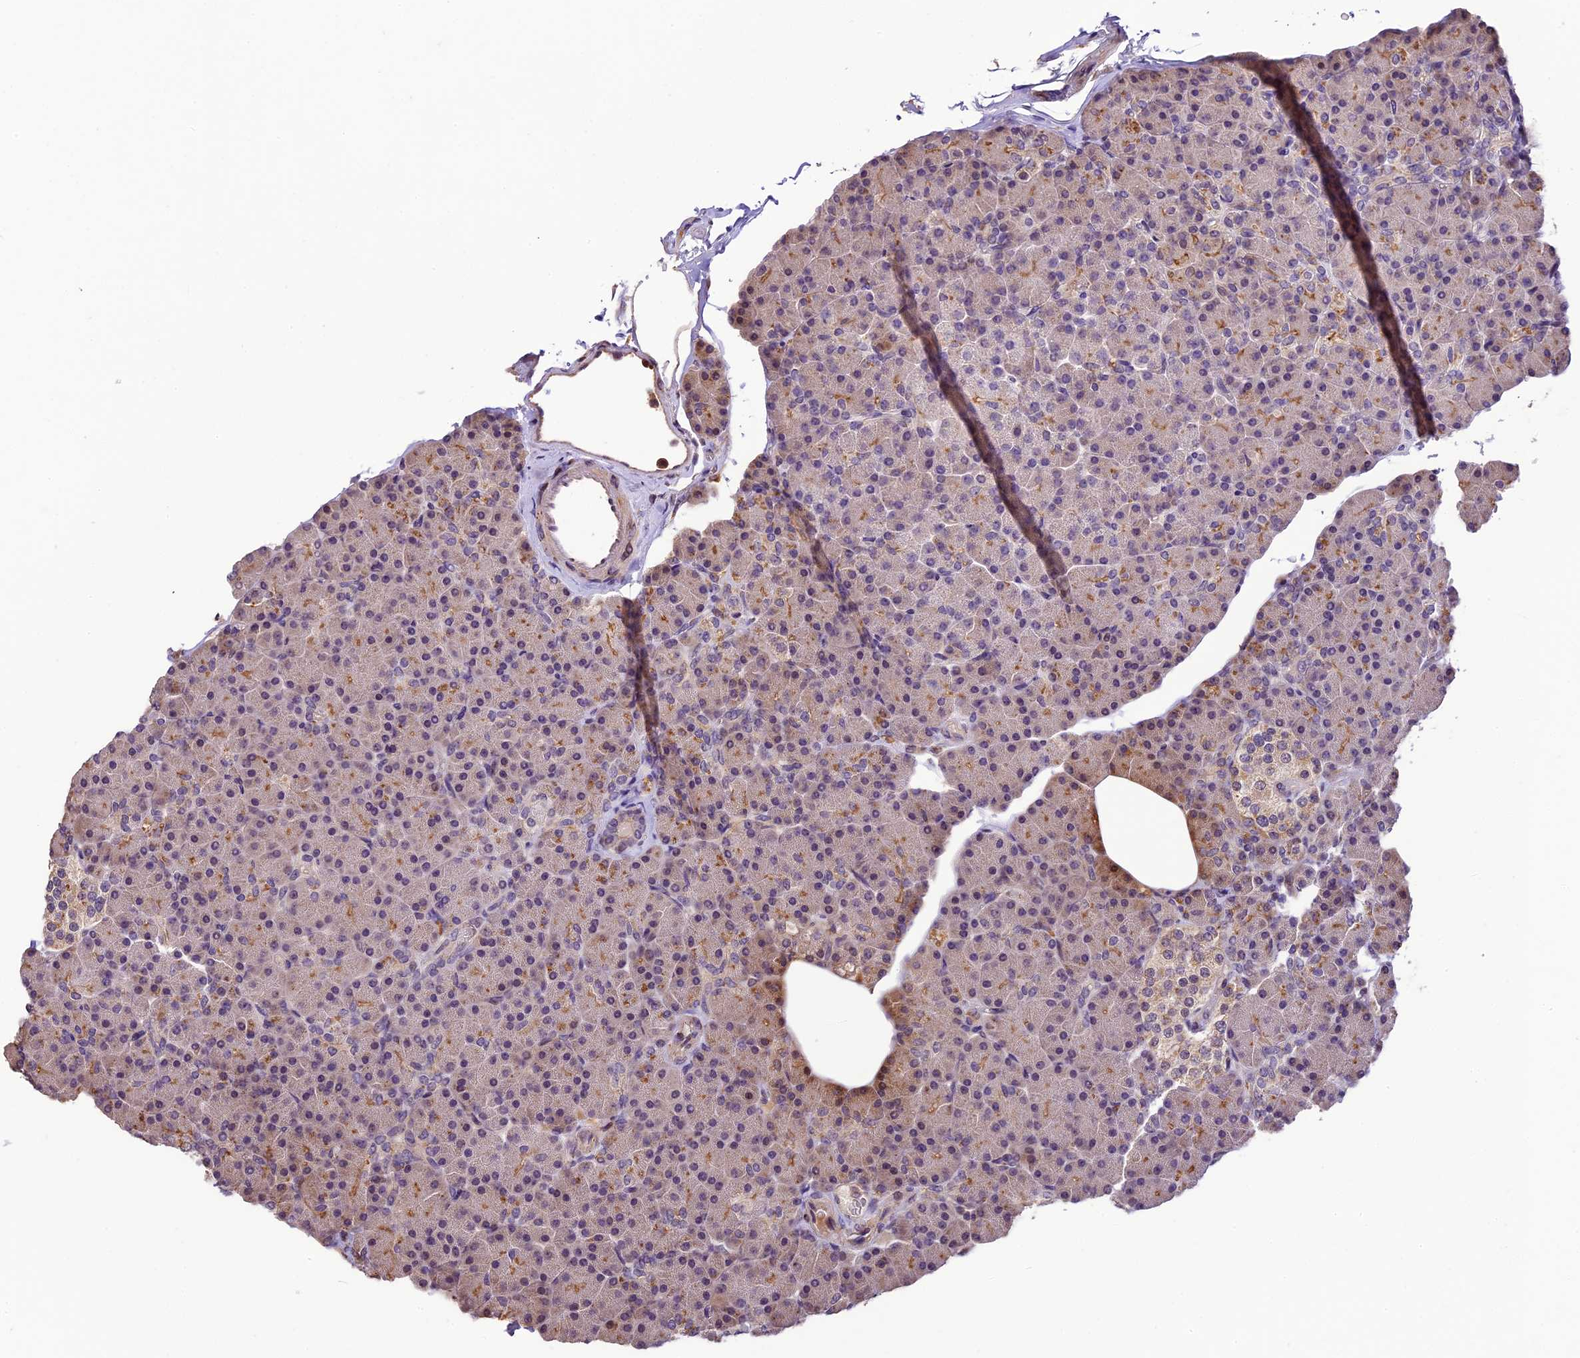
{"staining": {"intensity": "moderate", "quantity": "<25%", "location": "cytoplasmic/membranous"}, "tissue": "pancreas", "cell_type": "Exocrine glandular cells", "image_type": "normal", "snomed": [{"axis": "morphology", "description": "Normal tissue, NOS"}, {"axis": "topography", "description": "Pancreas"}], "caption": "Normal pancreas was stained to show a protein in brown. There is low levels of moderate cytoplasmic/membranous expression in approximately <25% of exocrine glandular cells.", "gene": "DGKH", "patient": {"sex": "female", "age": 43}}